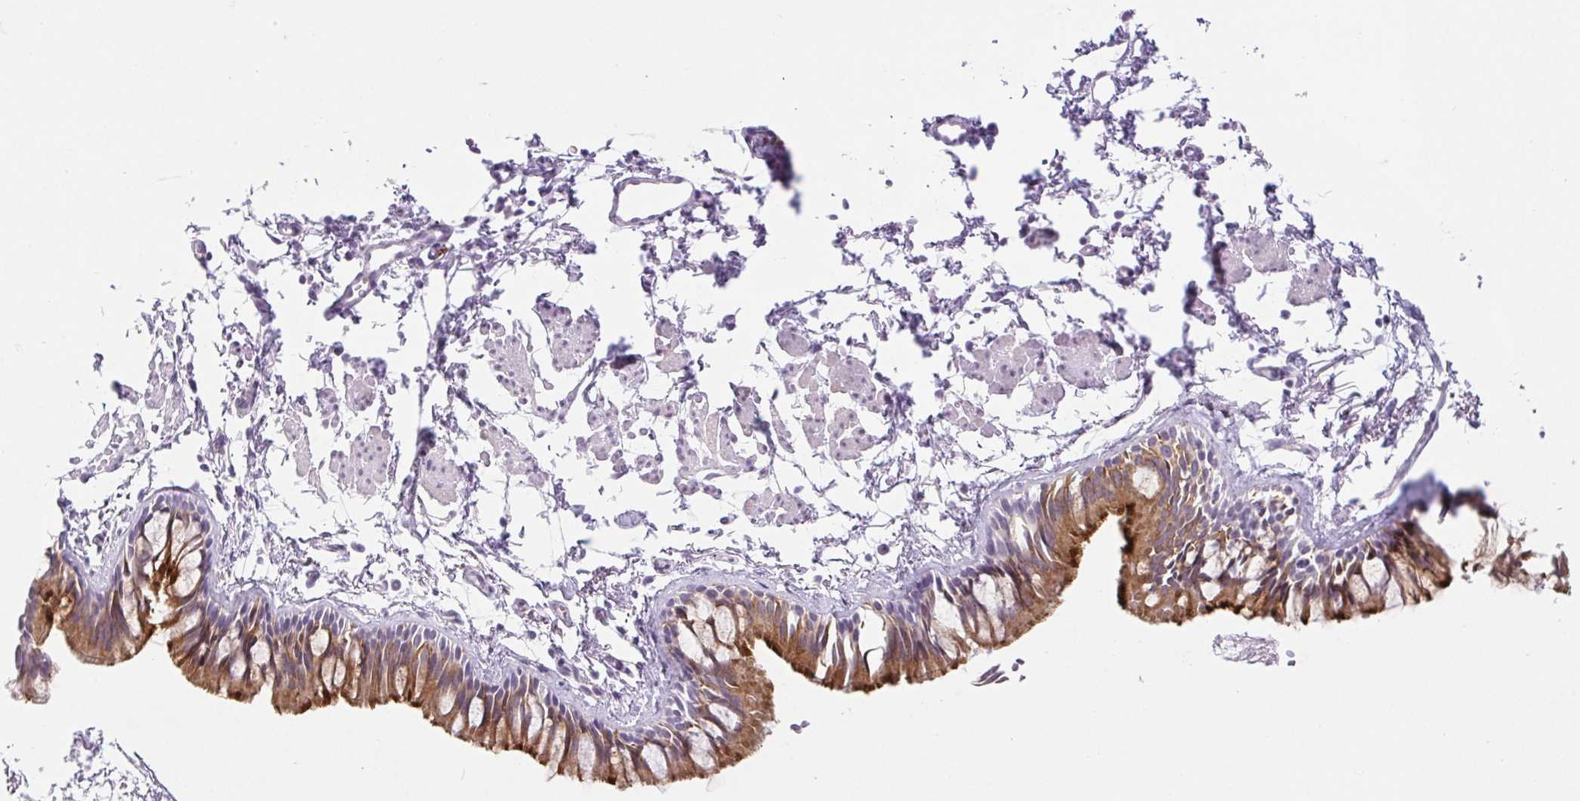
{"staining": {"intensity": "strong", "quantity": "25%-75%", "location": "cytoplasmic/membranous"}, "tissue": "bronchus", "cell_type": "Respiratory epithelial cells", "image_type": "normal", "snomed": [{"axis": "morphology", "description": "Normal tissue, NOS"}, {"axis": "topography", "description": "Bronchus"}], "caption": "IHC photomicrograph of benign bronchus stained for a protein (brown), which demonstrates high levels of strong cytoplasmic/membranous positivity in about 25%-75% of respiratory epithelial cells.", "gene": "BCAS1", "patient": {"sex": "female", "age": 59}}